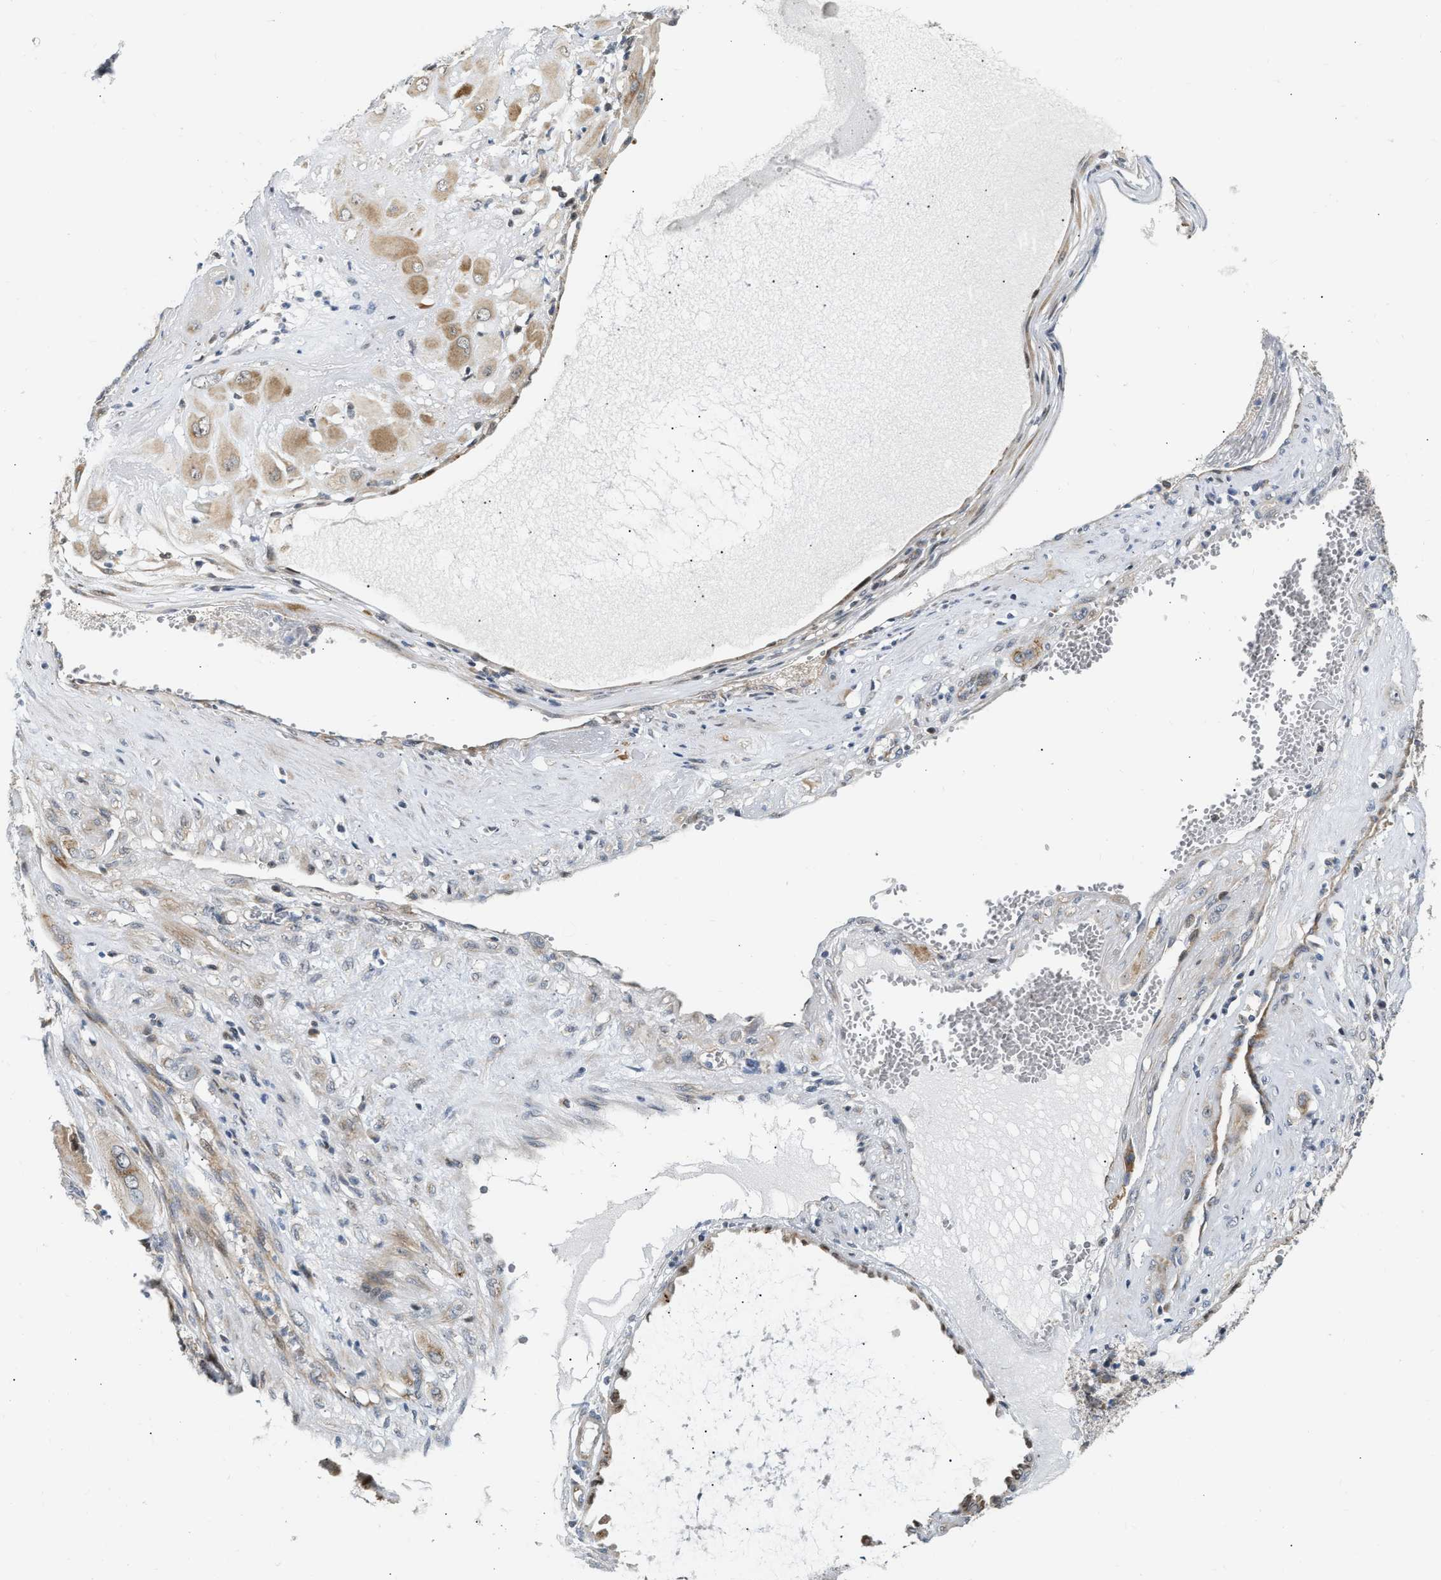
{"staining": {"intensity": "moderate", "quantity": "25%-75%", "location": "cytoplasmic/membranous"}, "tissue": "cervical cancer", "cell_type": "Tumor cells", "image_type": "cancer", "snomed": [{"axis": "morphology", "description": "Squamous cell carcinoma, NOS"}, {"axis": "topography", "description": "Cervix"}], "caption": "Human cervical cancer stained with a brown dye reveals moderate cytoplasmic/membranous positive staining in about 25%-75% of tumor cells.", "gene": "DEPTOR", "patient": {"sex": "female", "age": 34}}